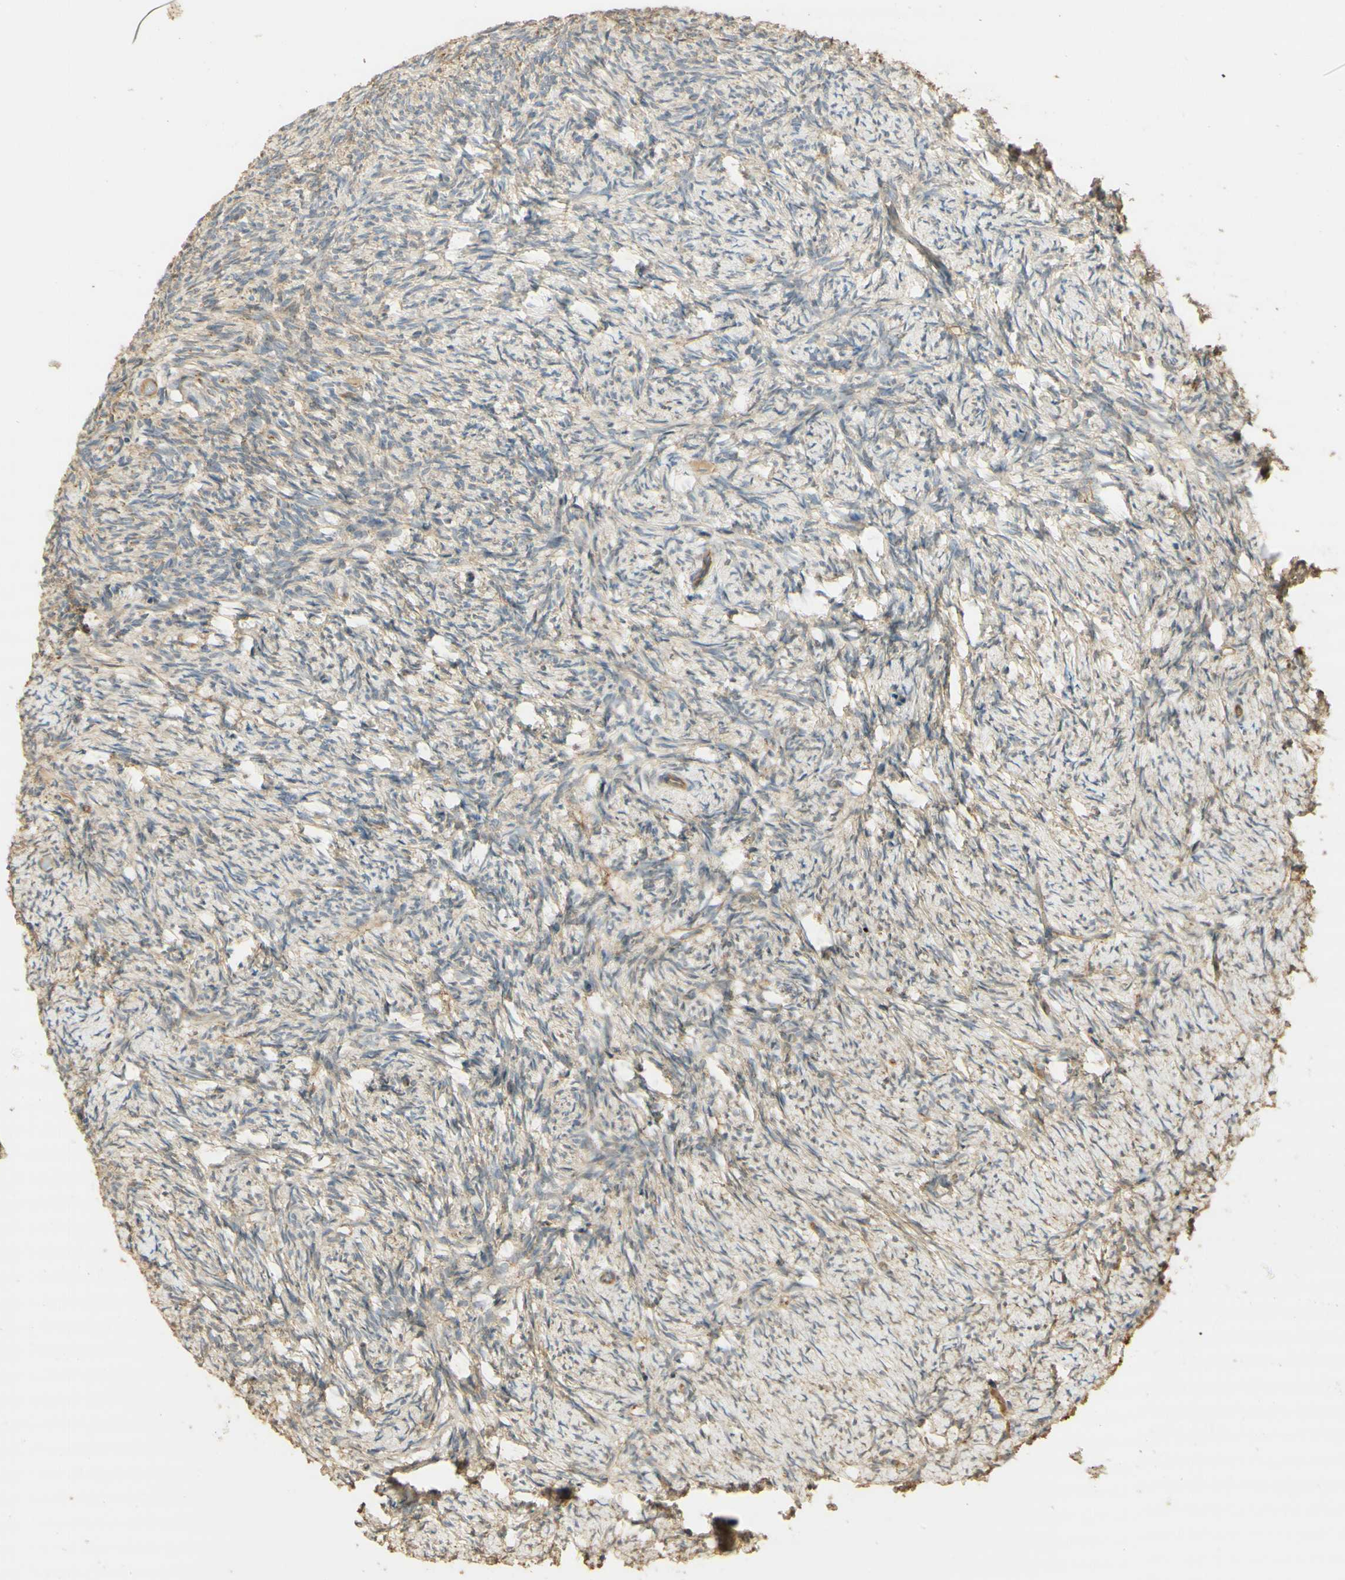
{"staining": {"intensity": "weak", "quantity": "<25%", "location": "cytoplasmic/membranous"}, "tissue": "ovary", "cell_type": "Ovarian stroma cells", "image_type": "normal", "snomed": [{"axis": "morphology", "description": "Normal tissue, NOS"}, {"axis": "topography", "description": "Ovary"}], "caption": "DAB (3,3'-diaminobenzidine) immunohistochemical staining of benign human ovary displays no significant staining in ovarian stroma cells. The staining is performed using DAB brown chromogen with nuclei counter-stained in using hematoxylin.", "gene": "AGER", "patient": {"sex": "female", "age": 60}}